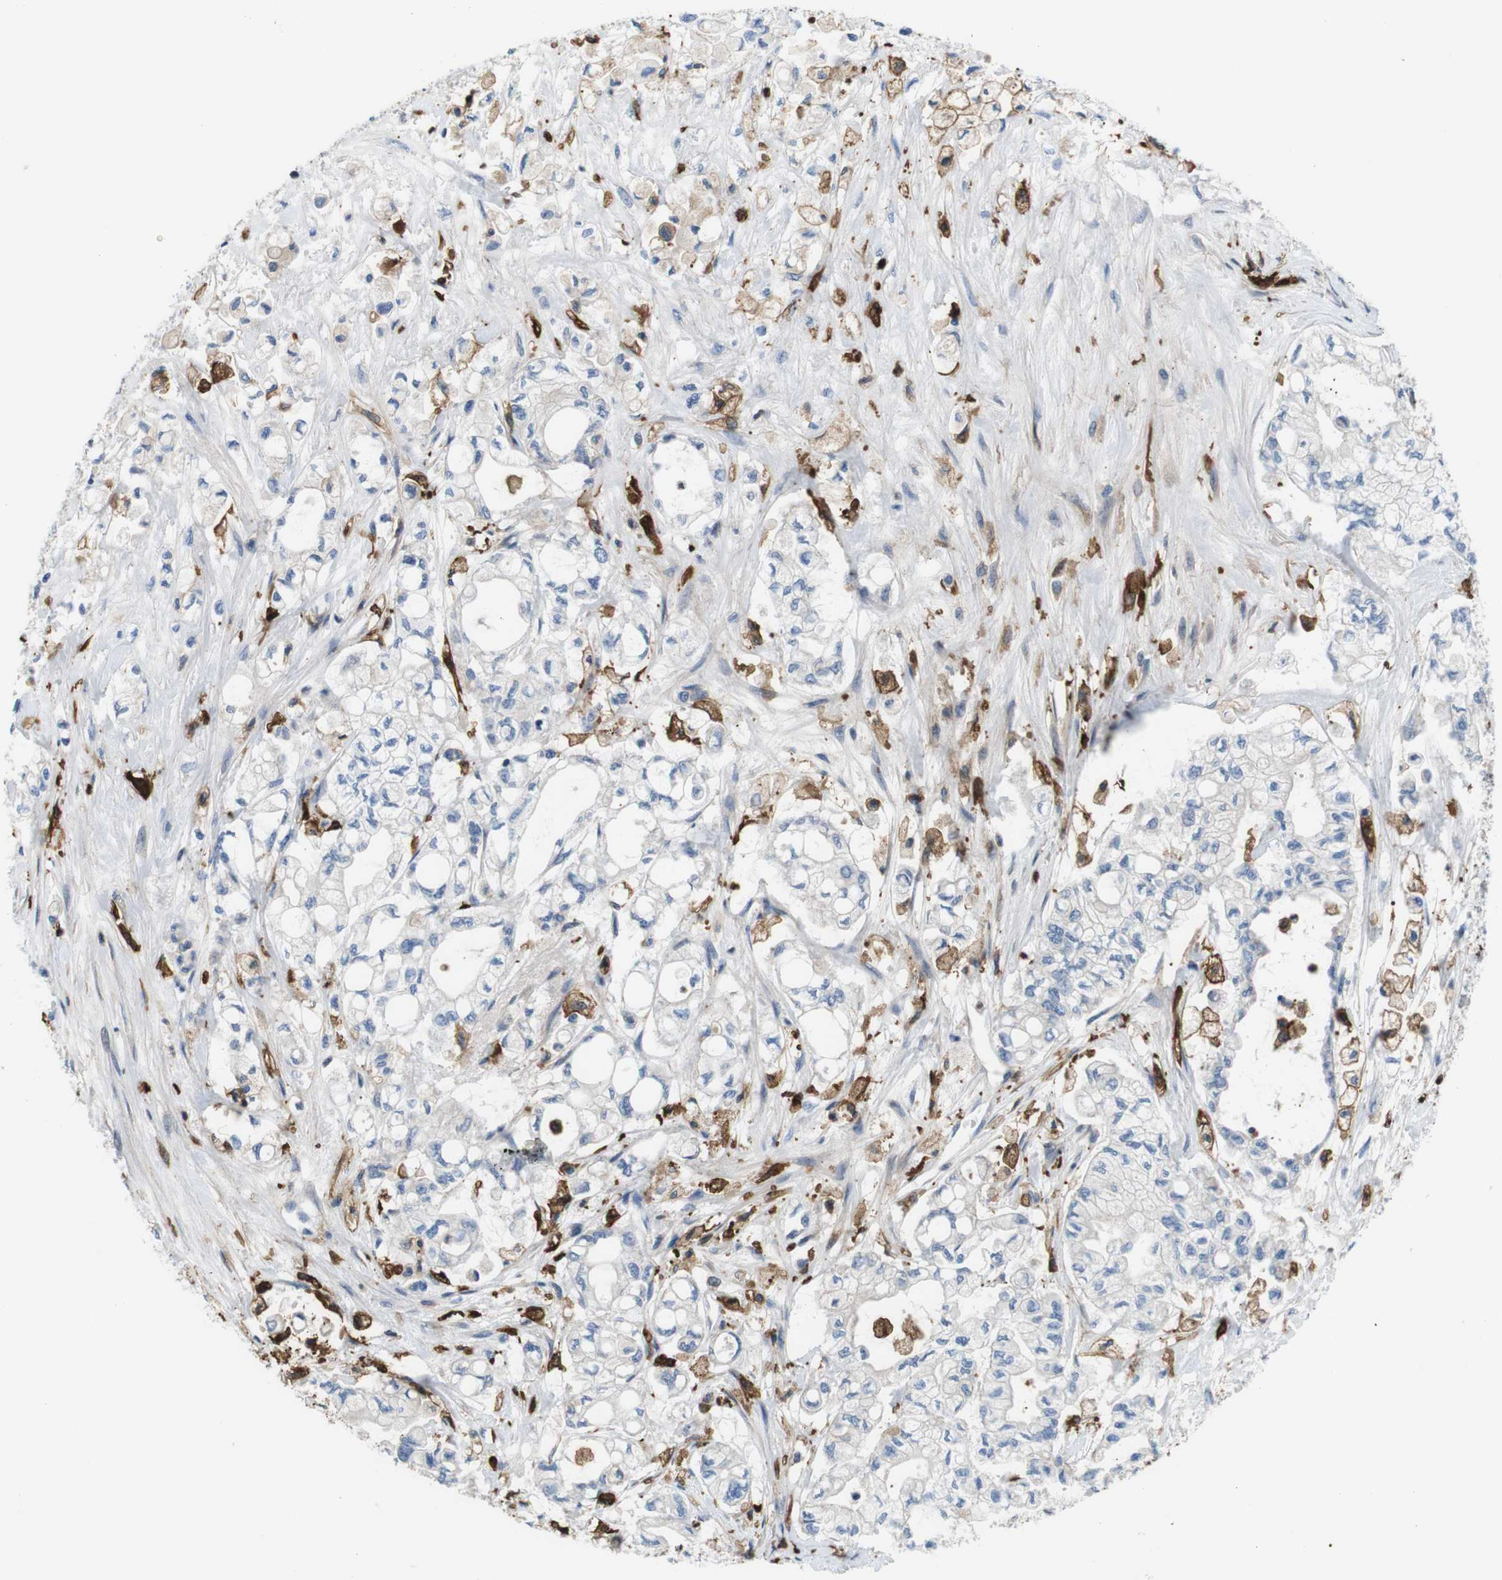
{"staining": {"intensity": "negative", "quantity": "none", "location": "none"}, "tissue": "pancreatic cancer", "cell_type": "Tumor cells", "image_type": "cancer", "snomed": [{"axis": "morphology", "description": "Adenocarcinoma, NOS"}, {"axis": "topography", "description": "Pancreas"}], "caption": "The photomicrograph demonstrates no significant staining in tumor cells of pancreatic adenocarcinoma. (Stains: DAB (3,3'-diaminobenzidine) immunohistochemistry with hematoxylin counter stain, Microscopy: brightfield microscopy at high magnification).", "gene": "CD300C", "patient": {"sex": "male", "age": 79}}